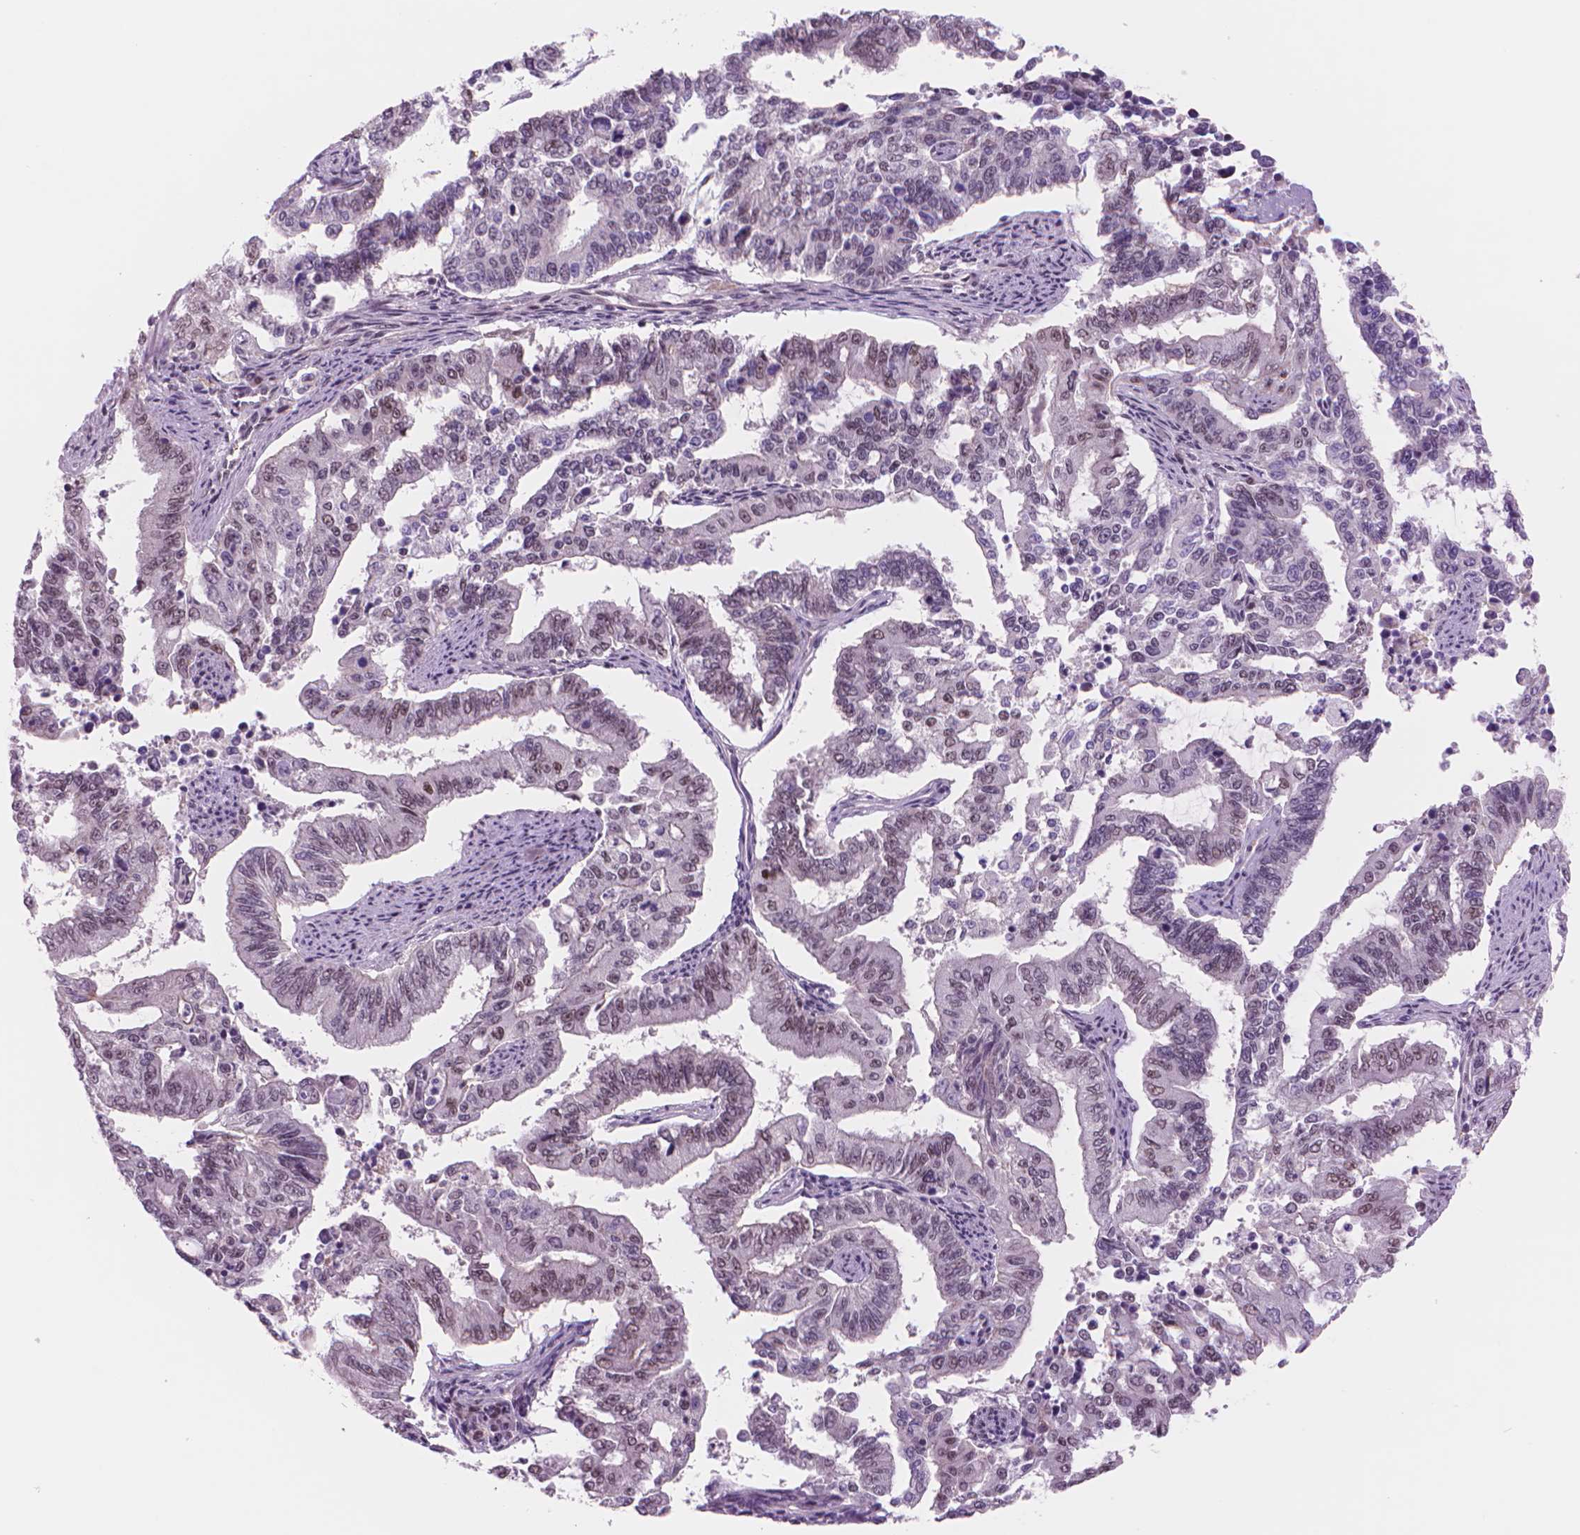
{"staining": {"intensity": "weak", "quantity": "<25%", "location": "nuclear"}, "tissue": "endometrial cancer", "cell_type": "Tumor cells", "image_type": "cancer", "snomed": [{"axis": "morphology", "description": "Adenocarcinoma, NOS"}, {"axis": "topography", "description": "Uterus"}], "caption": "This micrograph is of endometrial cancer stained with immunohistochemistry to label a protein in brown with the nuclei are counter-stained blue. There is no expression in tumor cells.", "gene": "POLR3D", "patient": {"sex": "female", "age": 59}}